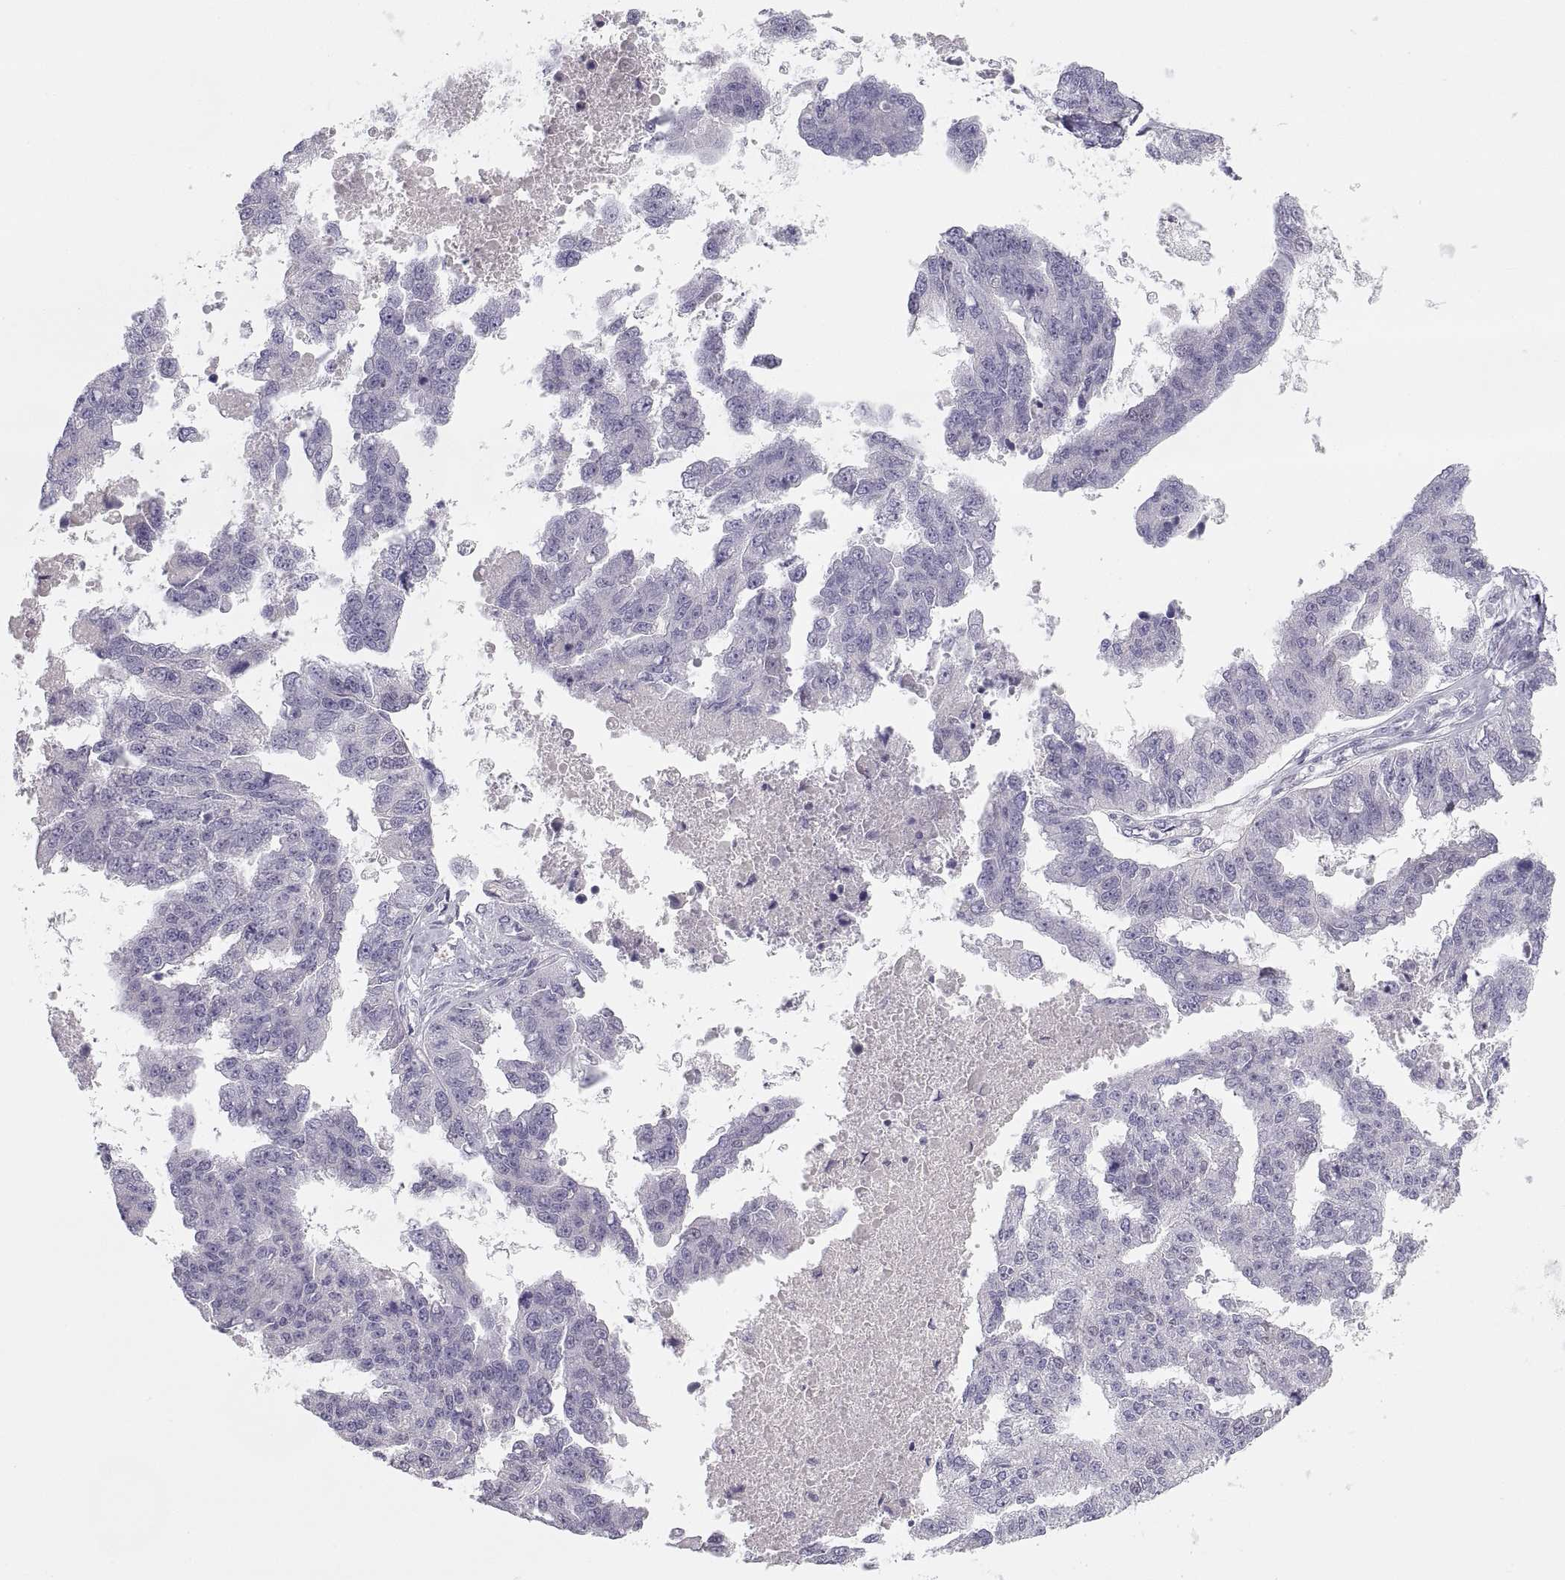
{"staining": {"intensity": "negative", "quantity": "none", "location": "none"}, "tissue": "ovarian cancer", "cell_type": "Tumor cells", "image_type": "cancer", "snomed": [{"axis": "morphology", "description": "Cystadenocarcinoma, serous, NOS"}, {"axis": "topography", "description": "Ovary"}], "caption": "An immunohistochemistry (IHC) image of serous cystadenocarcinoma (ovarian) is shown. There is no staining in tumor cells of serous cystadenocarcinoma (ovarian). The staining is performed using DAB brown chromogen with nuclei counter-stained in using hematoxylin.", "gene": "MAGEB2", "patient": {"sex": "female", "age": 58}}